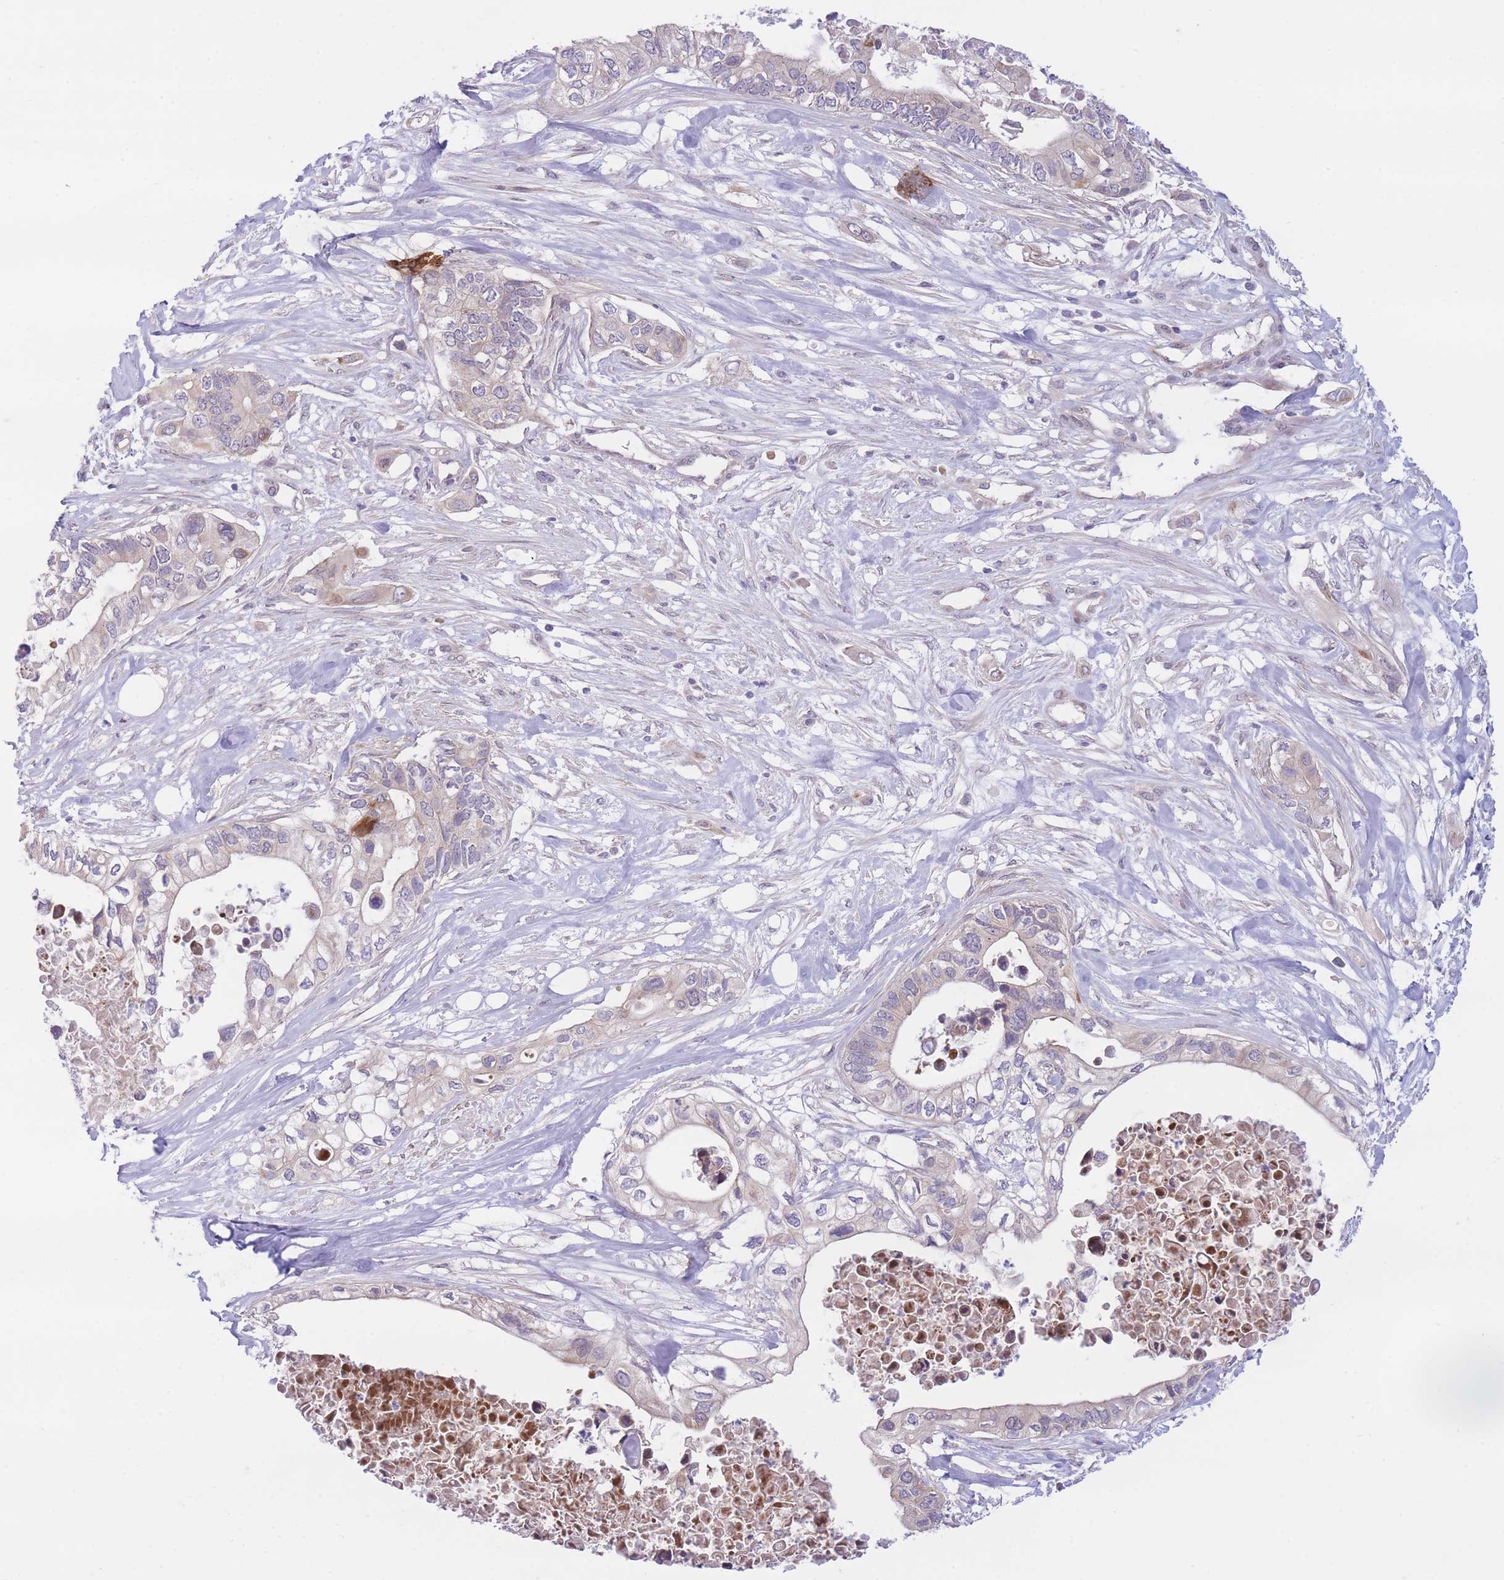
{"staining": {"intensity": "negative", "quantity": "none", "location": "none"}, "tissue": "pancreatic cancer", "cell_type": "Tumor cells", "image_type": "cancer", "snomed": [{"axis": "morphology", "description": "Adenocarcinoma, NOS"}, {"axis": "topography", "description": "Pancreas"}], "caption": "This is a micrograph of IHC staining of pancreatic cancer, which shows no staining in tumor cells.", "gene": "CDC25B", "patient": {"sex": "female", "age": 63}}